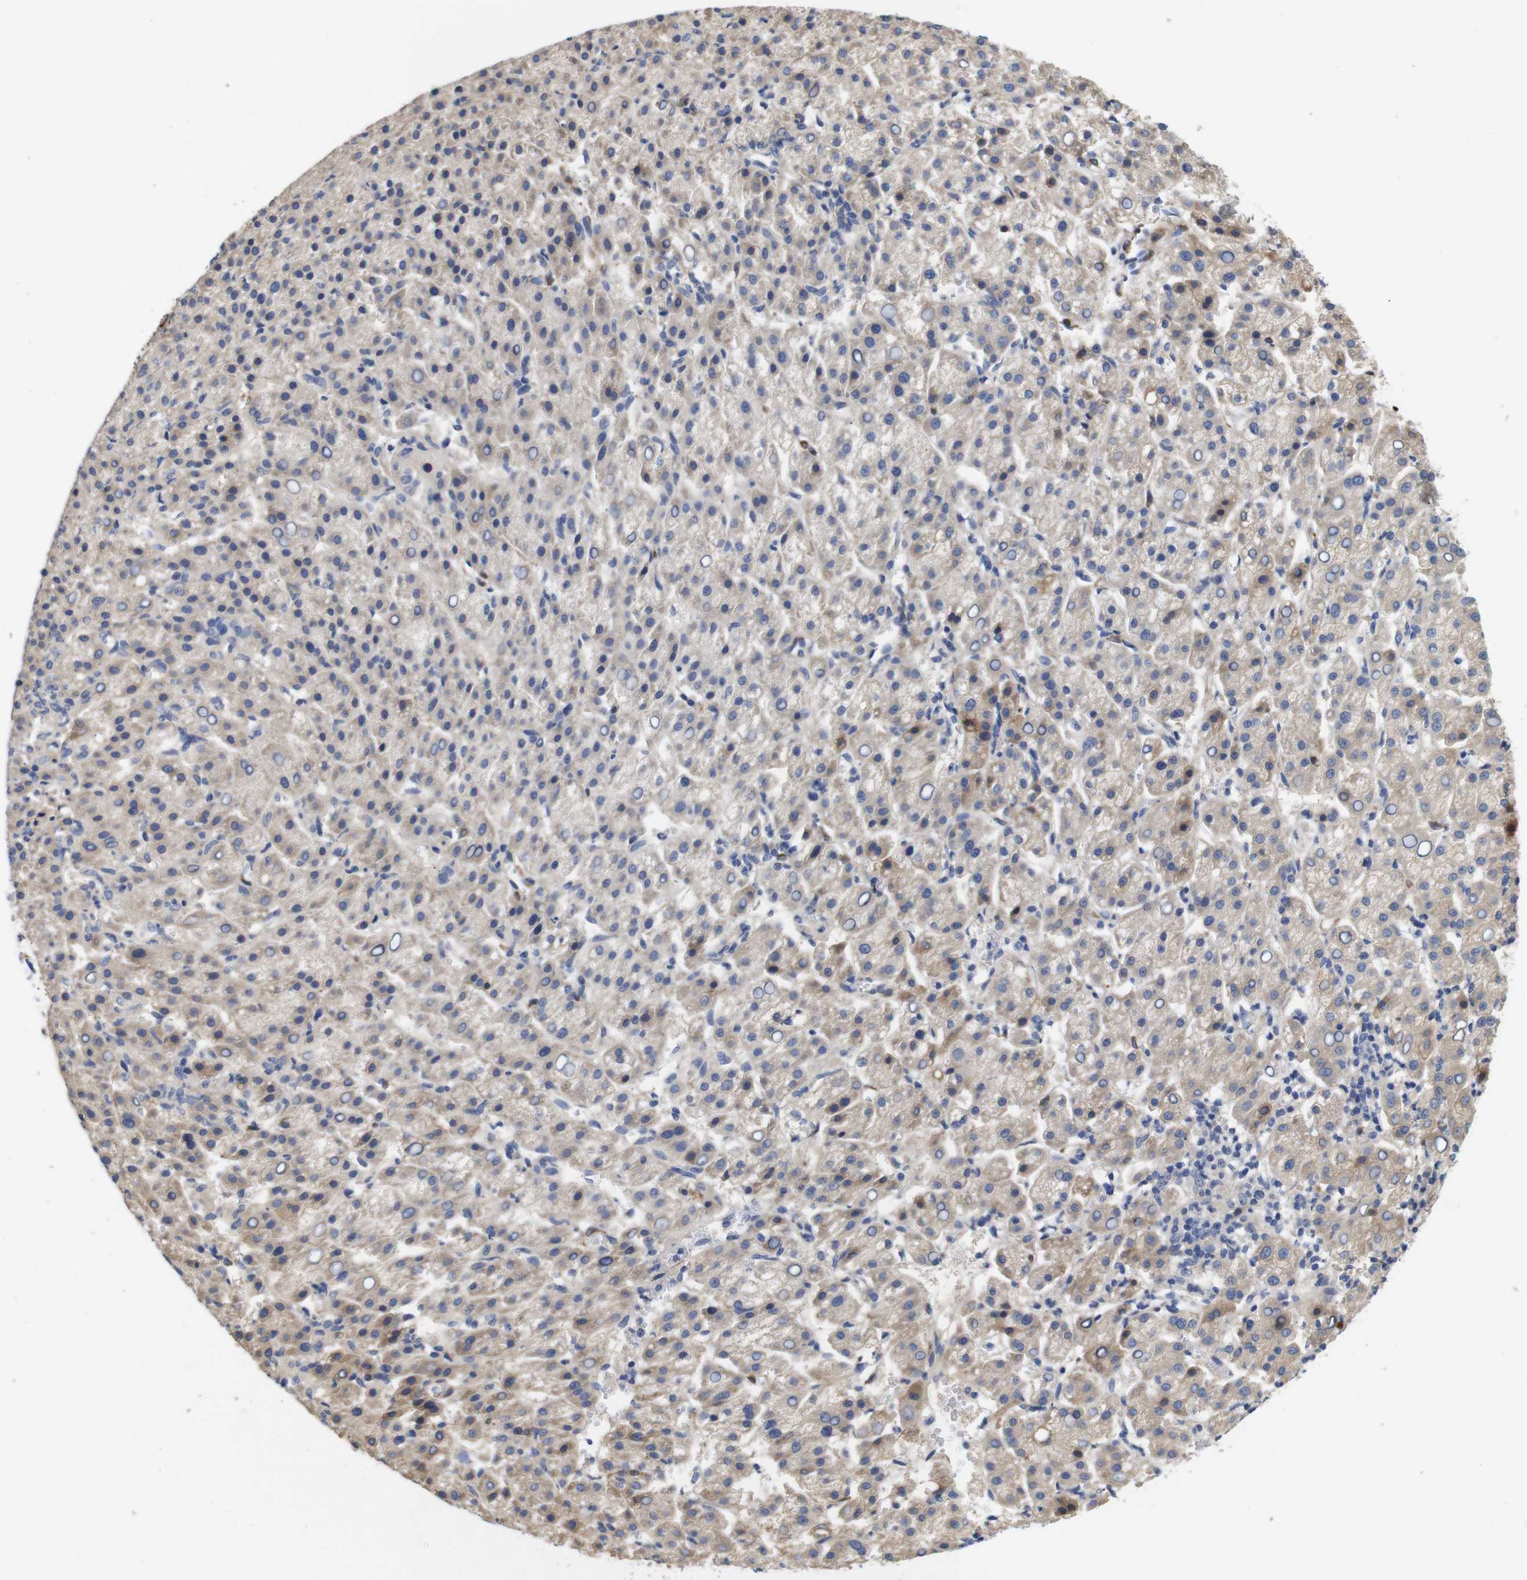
{"staining": {"intensity": "weak", "quantity": "<25%", "location": "cytoplasmic/membranous"}, "tissue": "liver cancer", "cell_type": "Tumor cells", "image_type": "cancer", "snomed": [{"axis": "morphology", "description": "Carcinoma, Hepatocellular, NOS"}, {"axis": "topography", "description": "Liver"}], "caption": "A histopathology image of hepatocellular carcinoma (liver) stained for a protein shows no brown staining in tumor cells.", "gene": "SPRY3", "patient": {"sex": "female", "age": 58}}